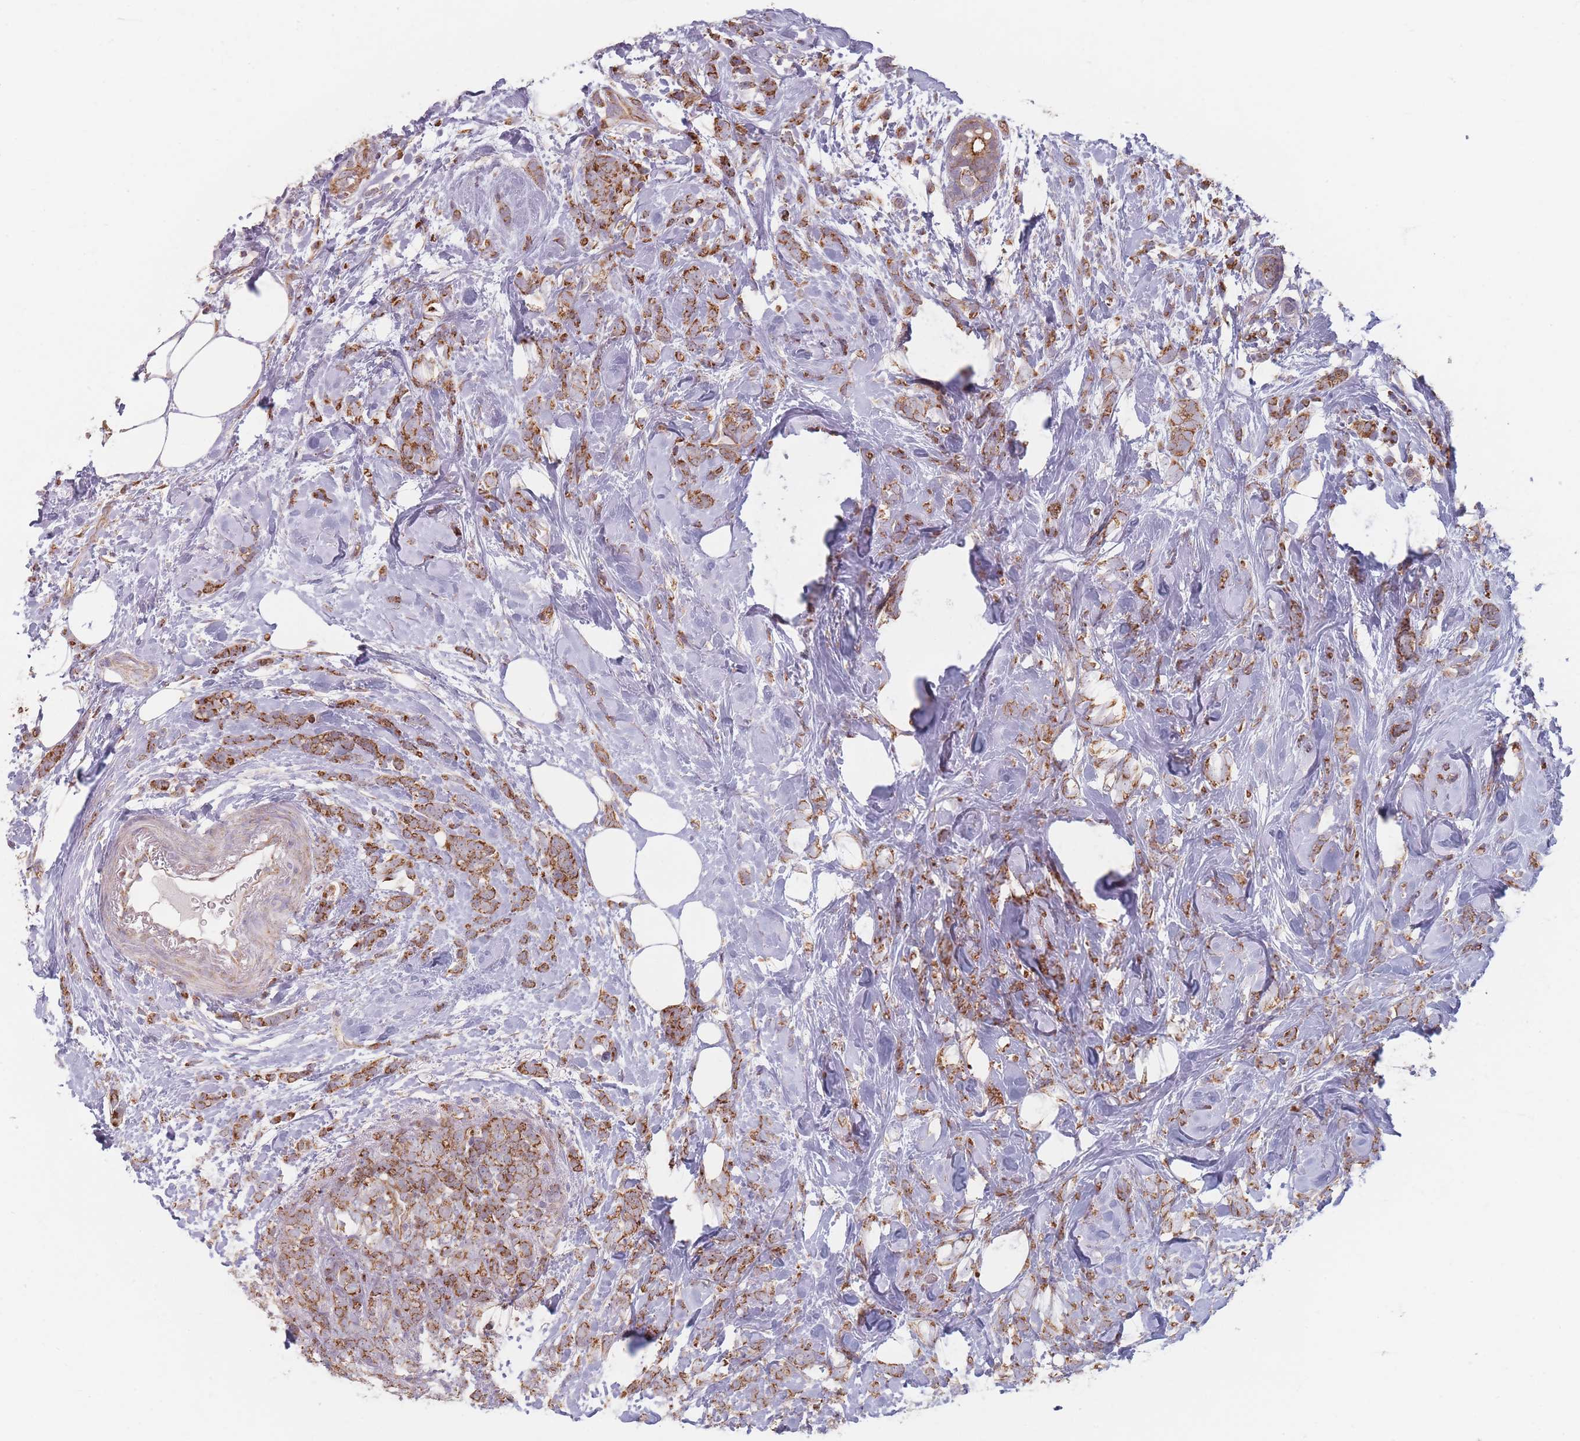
{"staining": {"intensity": "moderate", "quantity": ">75%", "location": "cytoplasmic/membranous"}, "tissue": "breast cancer", "cell_type": "Tumor cells", "image_type": "cancer", "snomed": [{"axis": "morphology", "description": "Lobular carcinoma"}, {"axis": "topography", "description": "Breast"}], "caption": "Immunohistochemistry image of neoplastic tissue: breast cancer stained using immunohistochemistry (IHC) exhibits medium levels of moderate protein expression localized specifically in the cytoplasmic/membranous of tumor cells, appearing as a cytoplasmic/membranous brown color.", "gene": "ESRP2", "patient": {"sex": "female", "age": 58}}